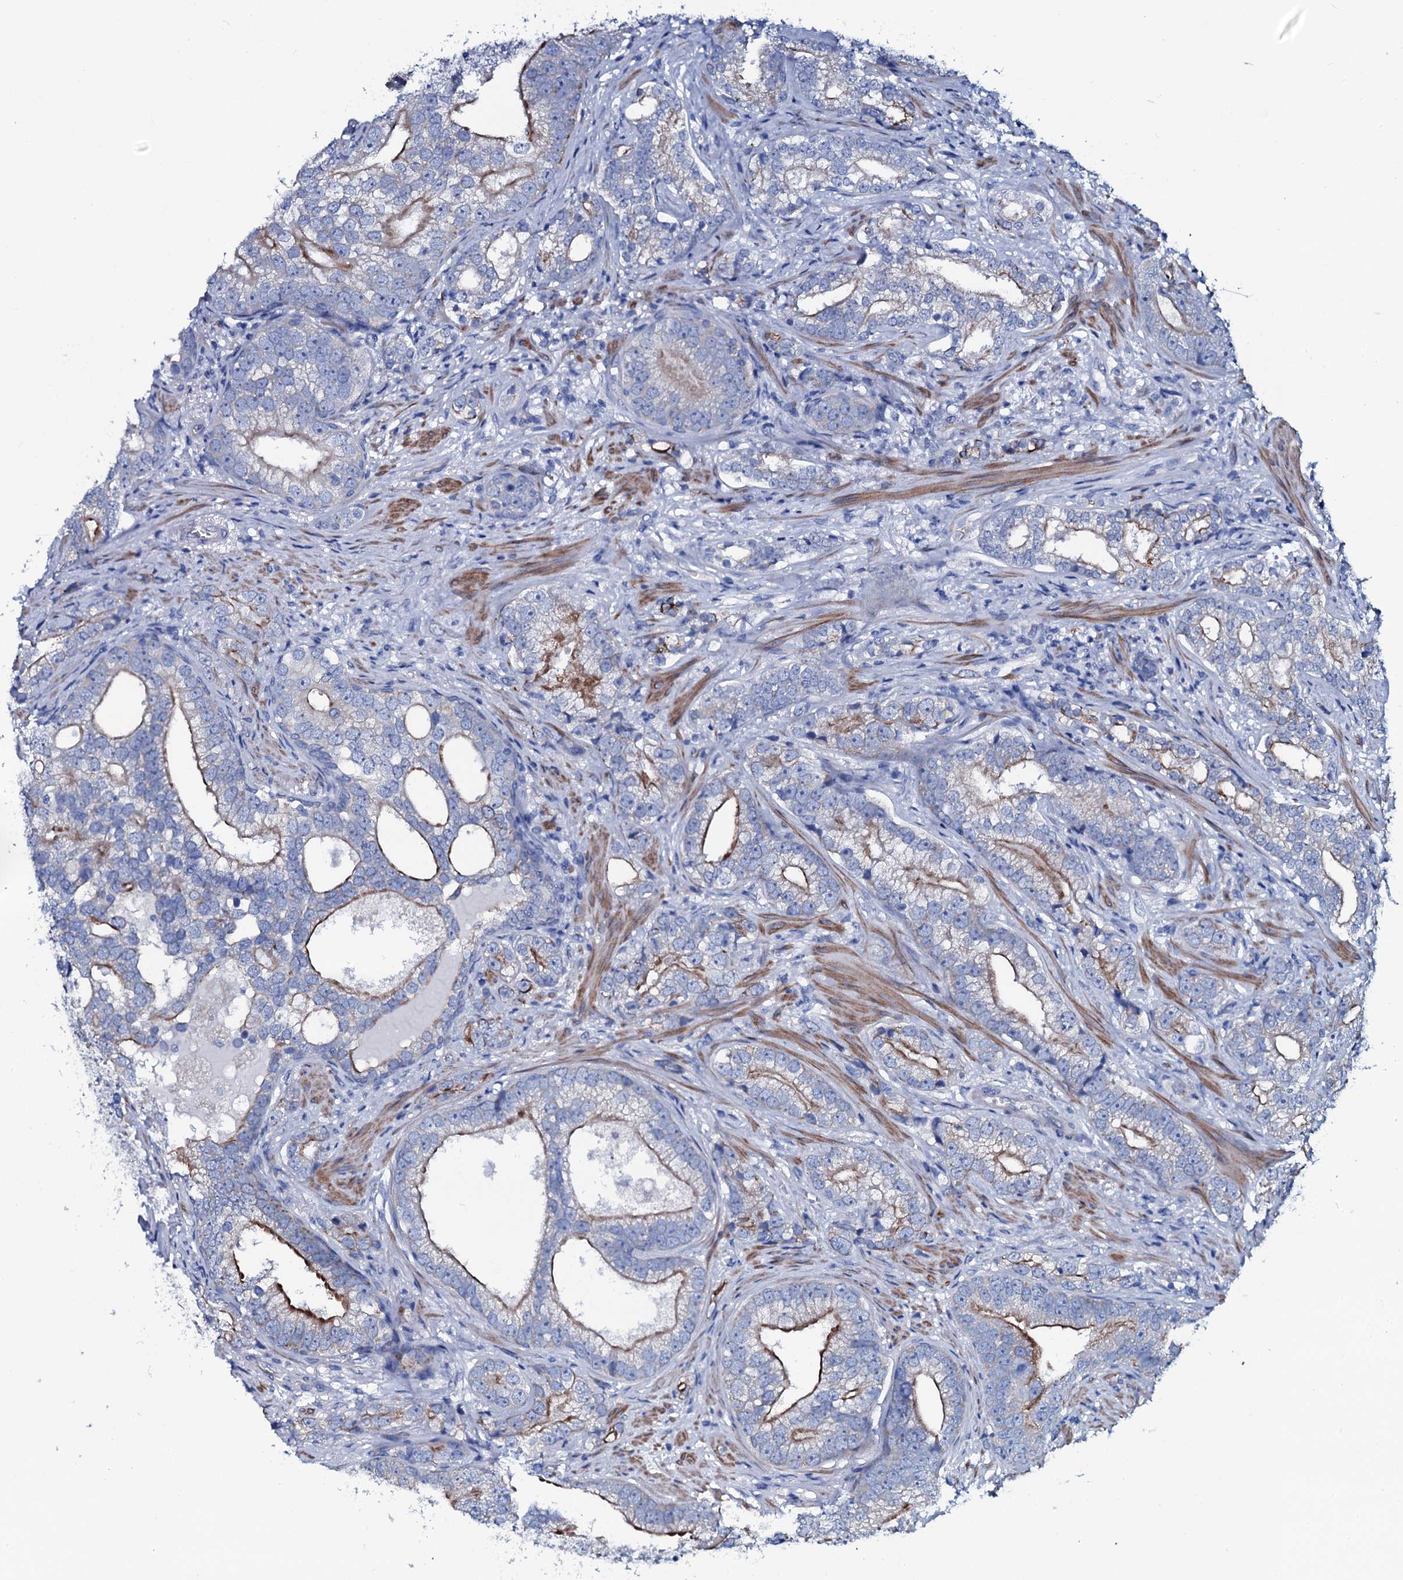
{"staining": {"intensity": "moderate", "quantity": "<25%", "location": "cytoplasmic/membranous"}, "tissue": "prostate cancer", "cell_type": "Tumor cells", "image_type": "cancer", "snomed": [{"axis": "morphology", "description": "Adenocarcinoma, High grade"}, {"axis": "topography", "description": "Prostate"}], "caption": "Moderate cytoplasmic/membranous protein staining is seen in approximately <25% of tumor cells in prostate adenocarcinoma (high-grade).", "gene": "GYS2", "patient": {"sex": "male", "age": 75}}